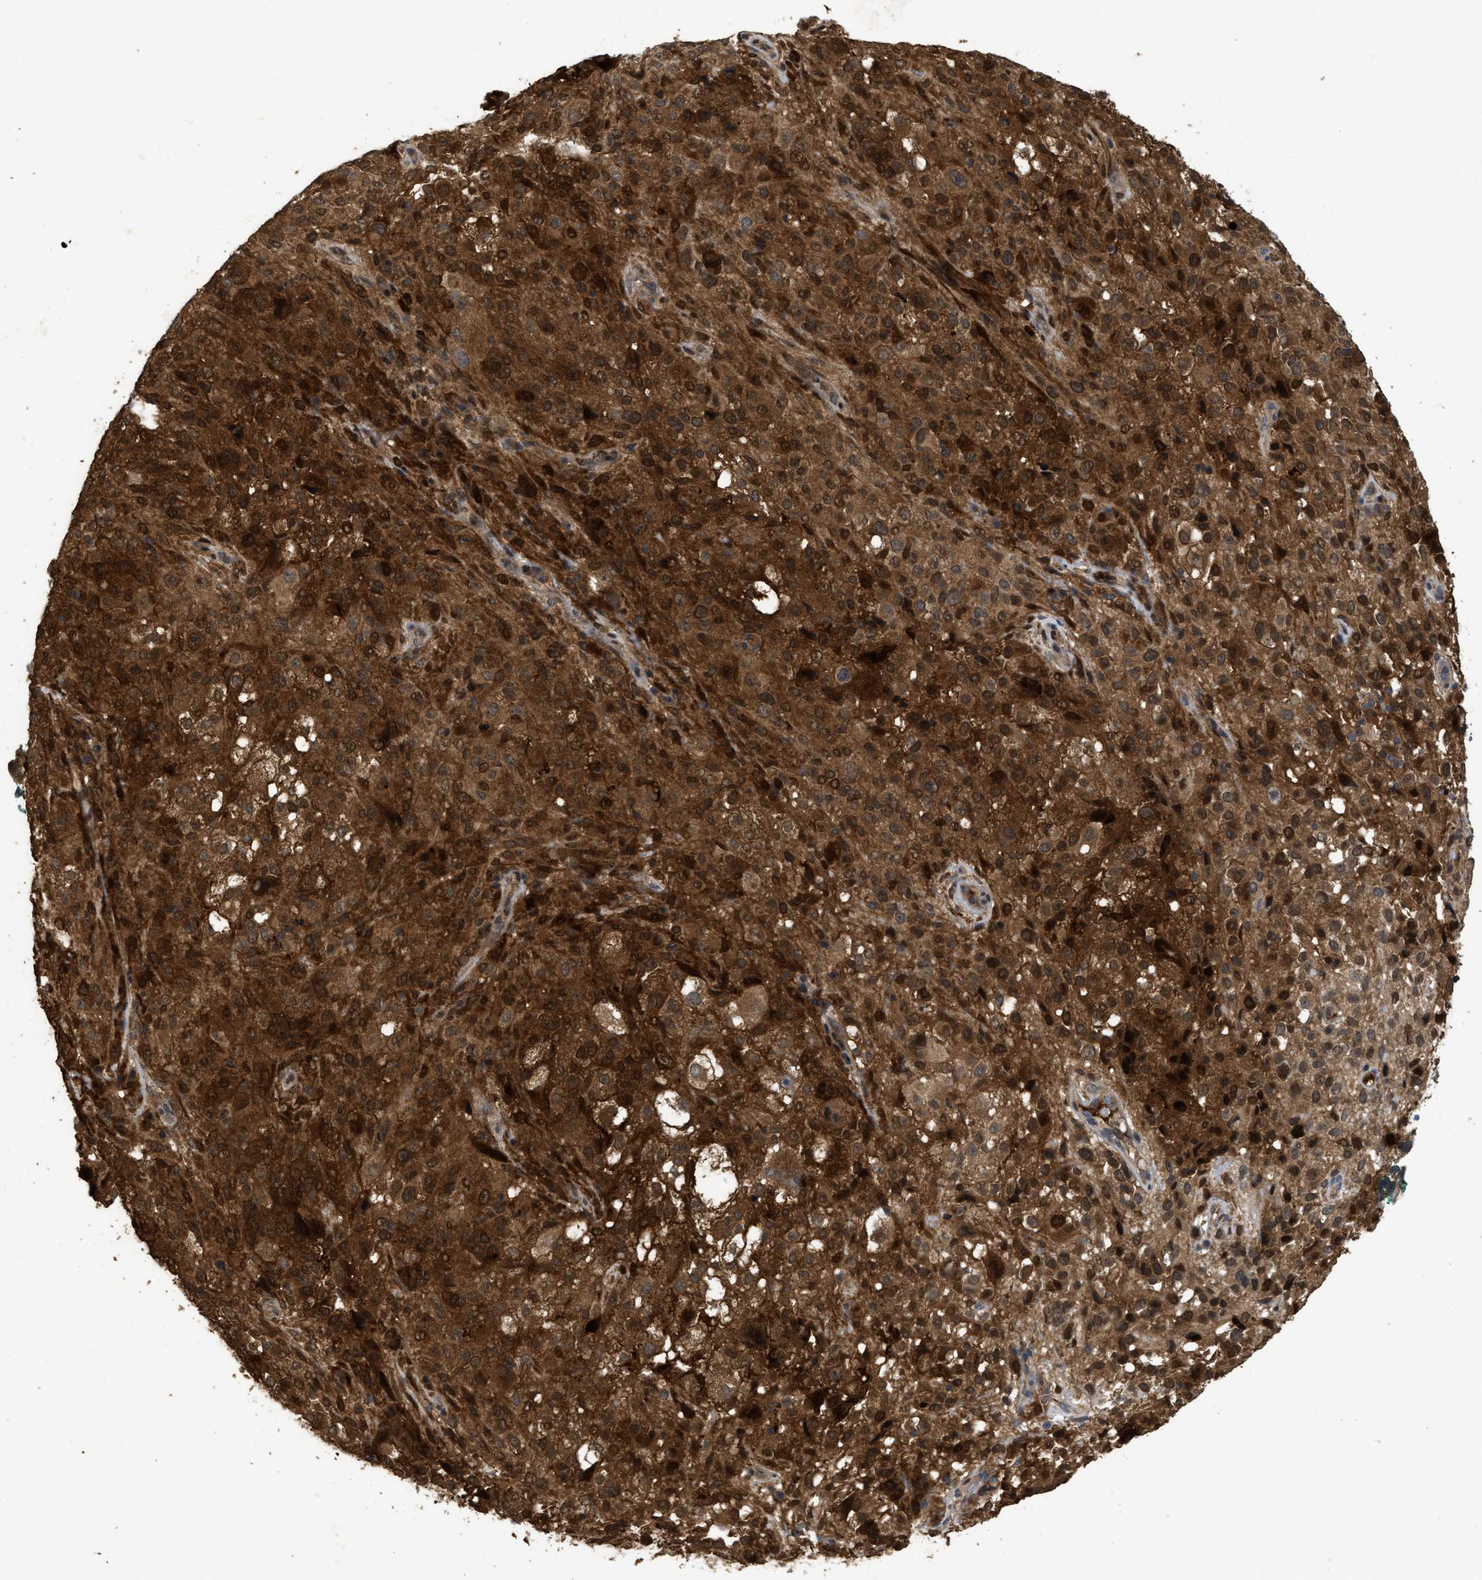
{"staining": {"intensity": "strong", "quantity": ">75%", "location": "cytoplasmic/membranous,nuclear"}, "tissue": "melanoma", "cell_type": "Tumor cells", "image_type": "cancer", "snomed": [{"axis": "morphology", "description": "Necrosis, NOS"}, {"axis": "morphology", "description": "Malignant melanoma, NOS"}, {"axis": "topography", "description": "Skin"}], "caption": "This image displays IHC staining of human malignant melanoma, with high strong cytoplasmic/membranous and nuclear staining in about >75% of tumor cells.", "gene": "CBR3", "patient": {"sex": "female", "age": 87}}